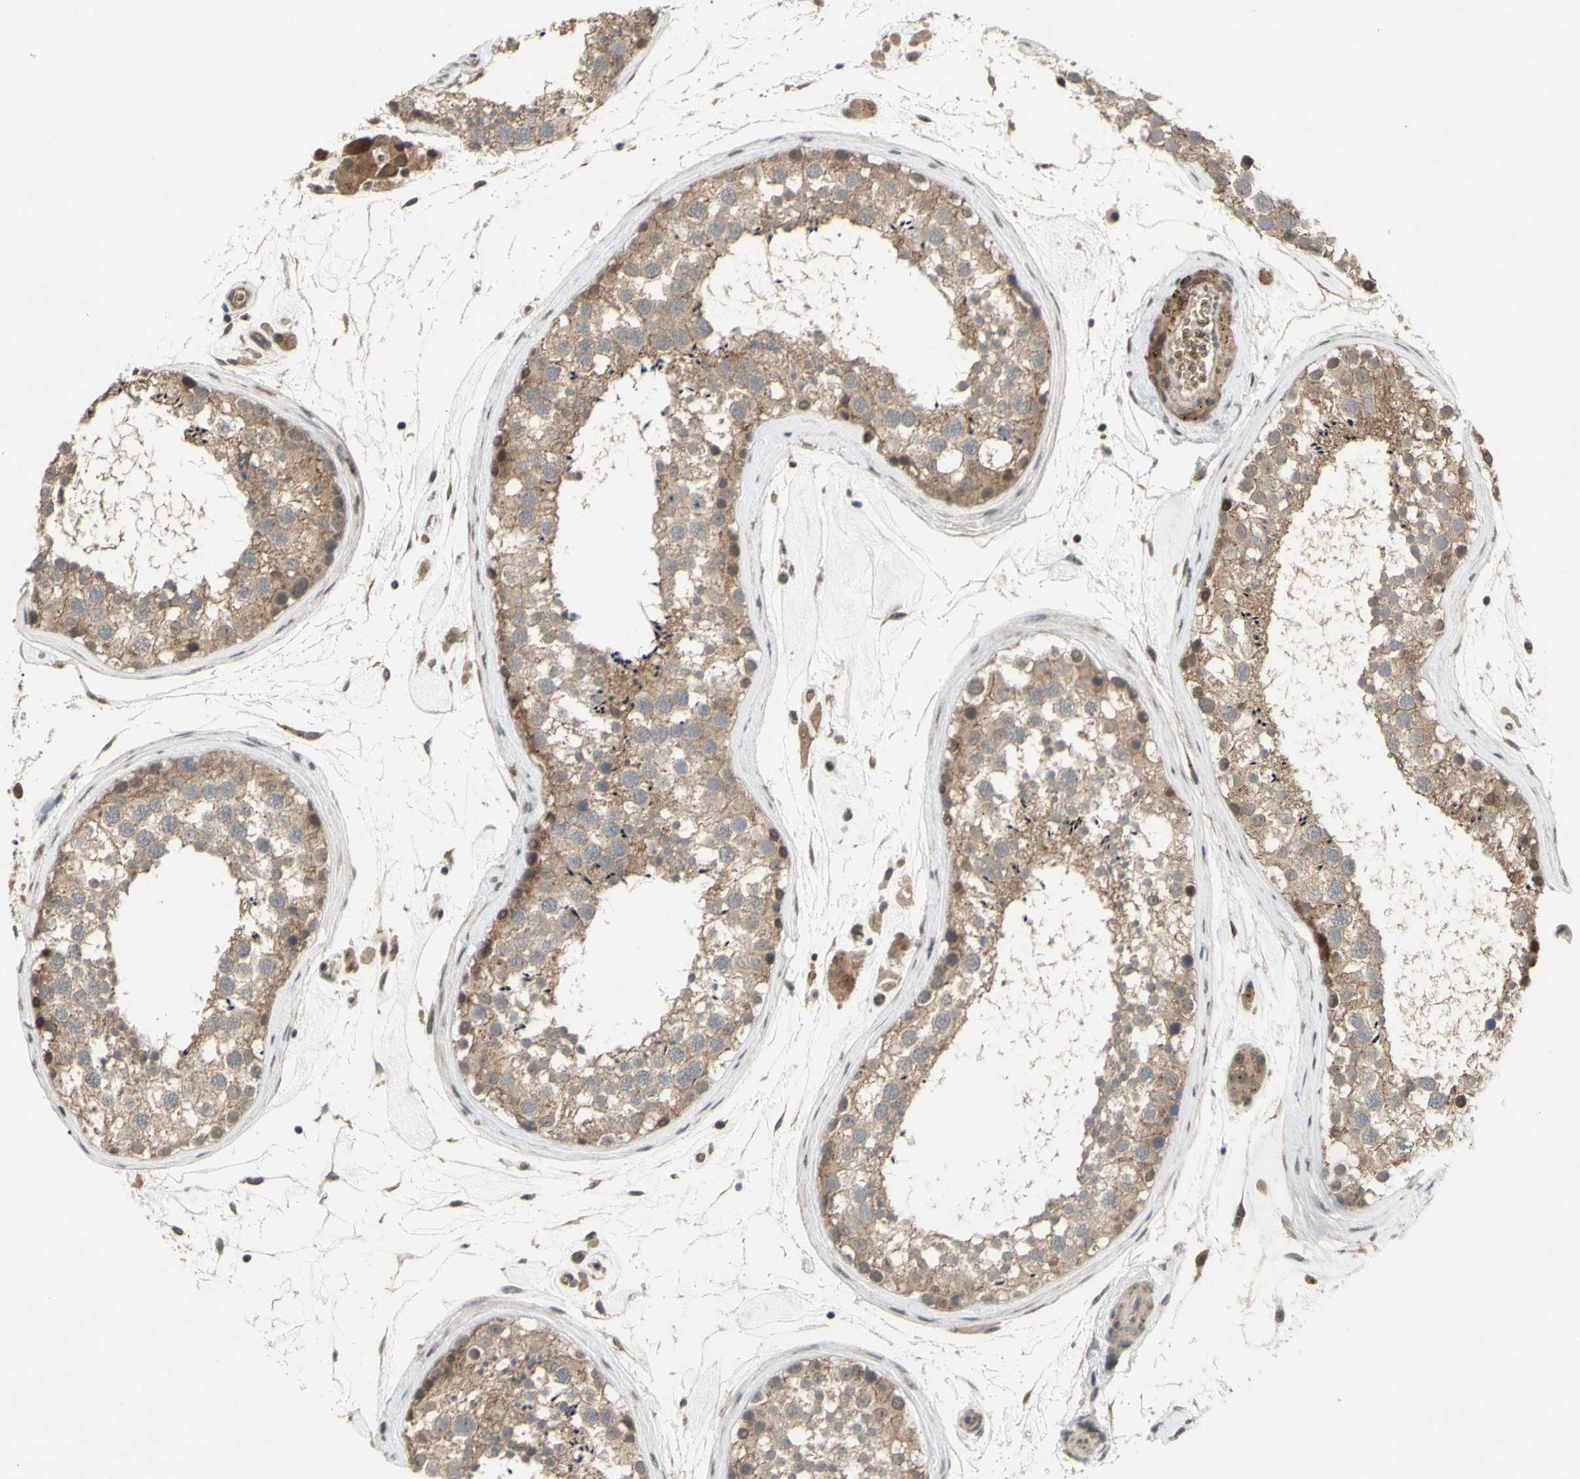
{"staining": {"intensity": "weak", "quantity": ">75%", "location": "cytoplasmic/membranous"}, "tissue": "testis", "cell_type": "Cells in seminiferous ducts", "image_type": "normal", "snomed": [{"axis": "morphology", "description": "Normal tissue, NOS"}, {"axis": "topography", "description": "Testis"}], "caption": "Approximately >75% of cells in seminiferous ducts in unremarkable human testis show weak cytoplasmic/membranous protein staining as visualized by brown immunohistochemical staining.", "gene": "ALK", "patient": {"sex": "male", "age": 46}}